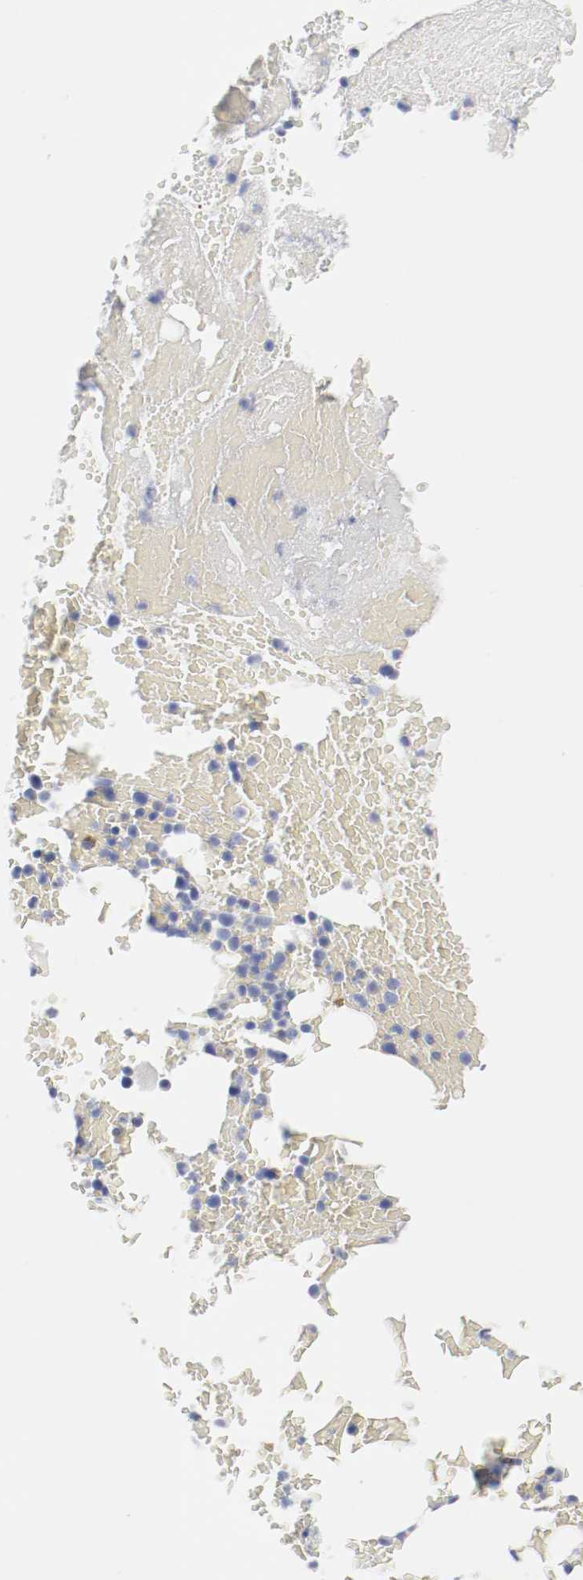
{"staining": {"intensity": "moderate", "quantity": "<25%", "location": "cytoplasmic/membranous"}, "tissue": "bone marrow", "cell_type": "Hematopoietic cells", "image_type": "normal", "snomed": [{"axis": "morphology", "description": "Normal tissue, NOS"}, {"axis": "topography", "description": "Bone marrow"}], "caption": "Immunohistochemistry (IHC) of normal bone marrow shows low levels of moderate cytoplasmic/membranous expression in approximately <25% of hematopoietic cells. The staining was performed using DAB to visualize the protein expression in brown, while the nuclei were stained in blue with hematoxylin (Magnification: 20x).", "gene": "GAD1", "patient": {"sex": "female", "age": 66}}